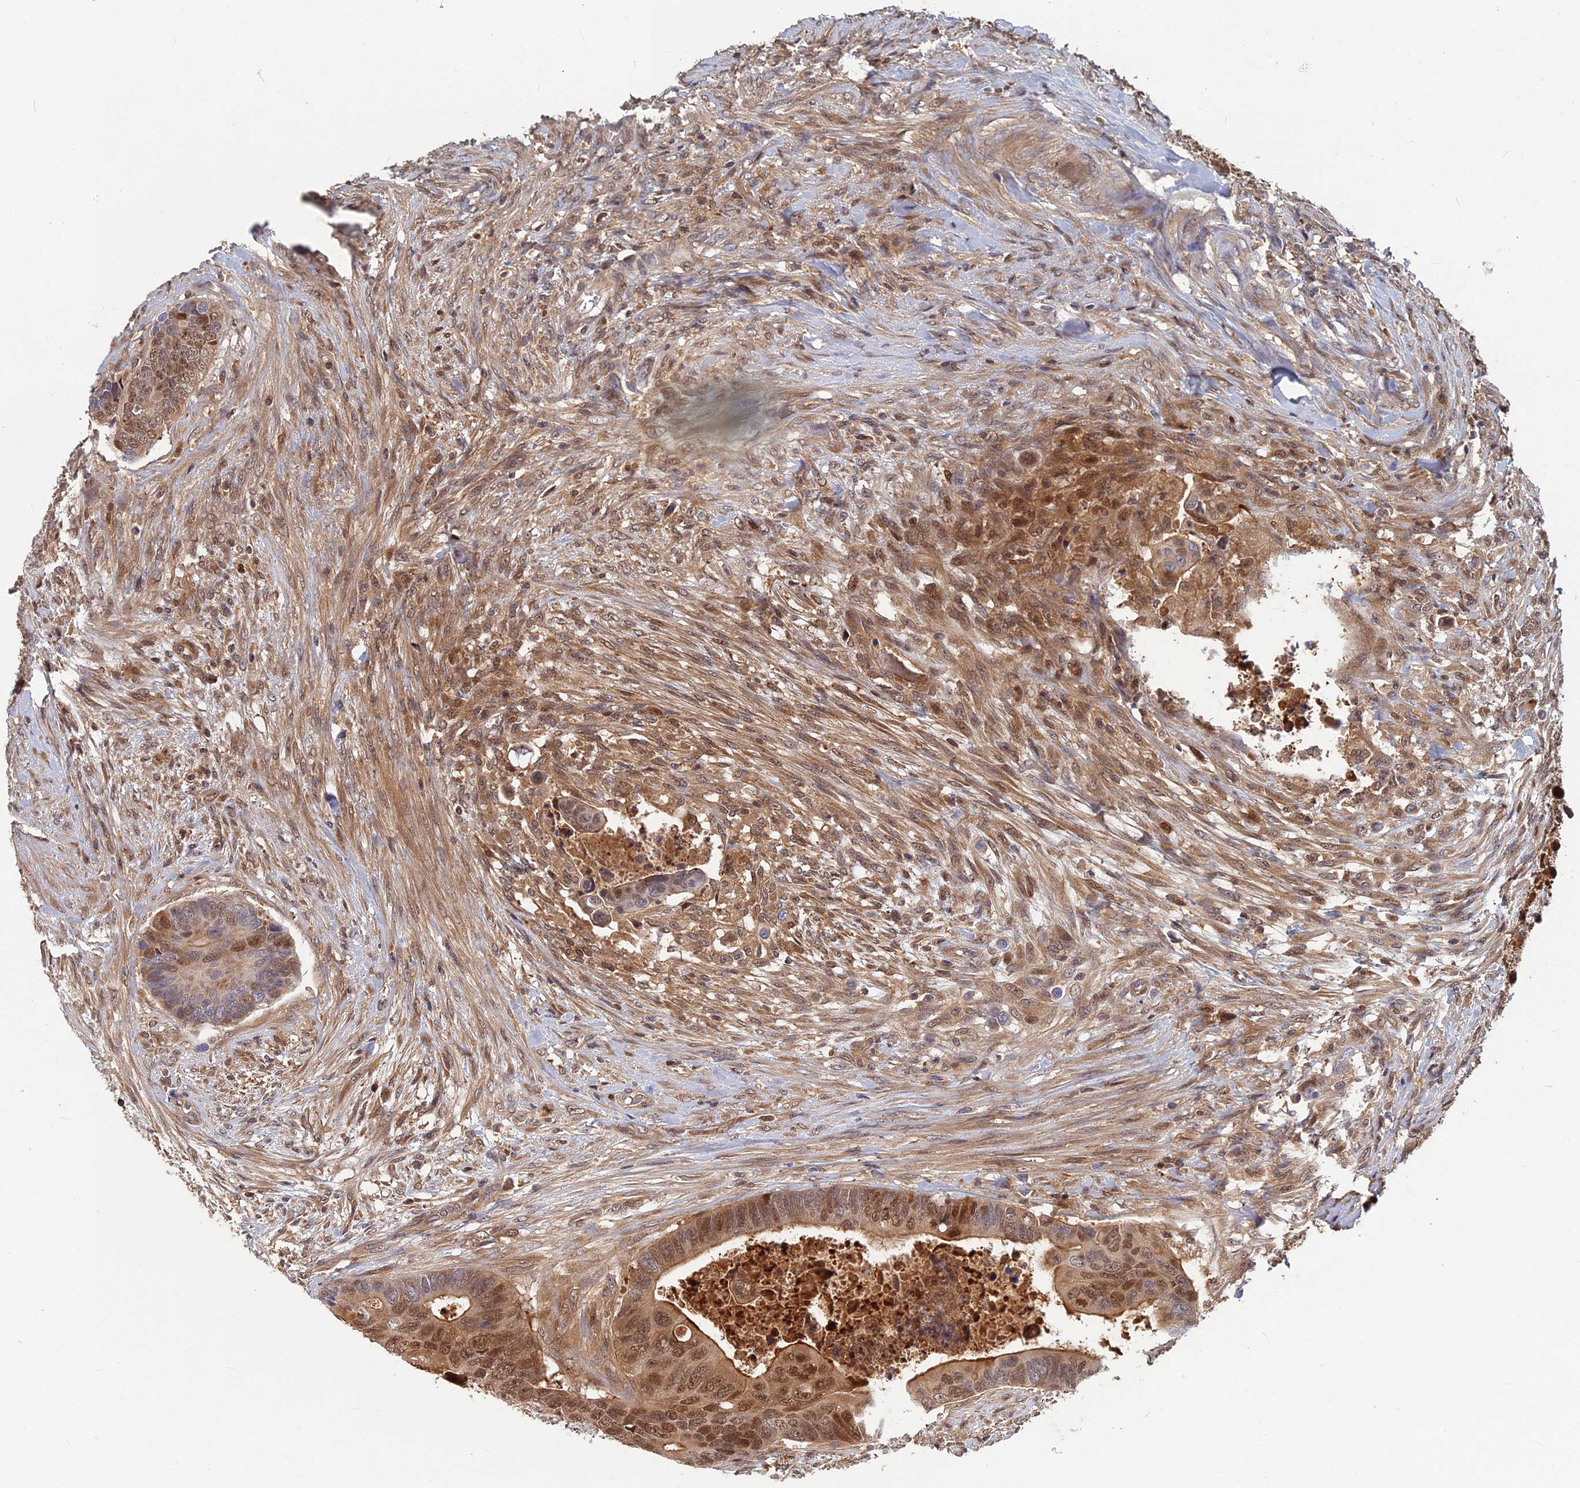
{"staining": {"intensity": "moderate", "quantity": ">75%", "location": "cytoplasmic/membranous,nuclear"}, "tissue": "colorectal cancer", "cell_type": "Tumor cells", "image_type": "cancer", "snomed": [{"axis": "morphology", "description": "Adenocarcinoma, NOS"}, {"axis": "topography", "description": "Rectum"}], "caption": "Adenocarcinoma (colorectal) stained for a protein (brown) reveals moderate cytoplasmic/membranous and nuclear positive staining in approximately >75% of tumor cells.", "gene": "BLVRA", "patient": {"sex": "female", "age": 78}}